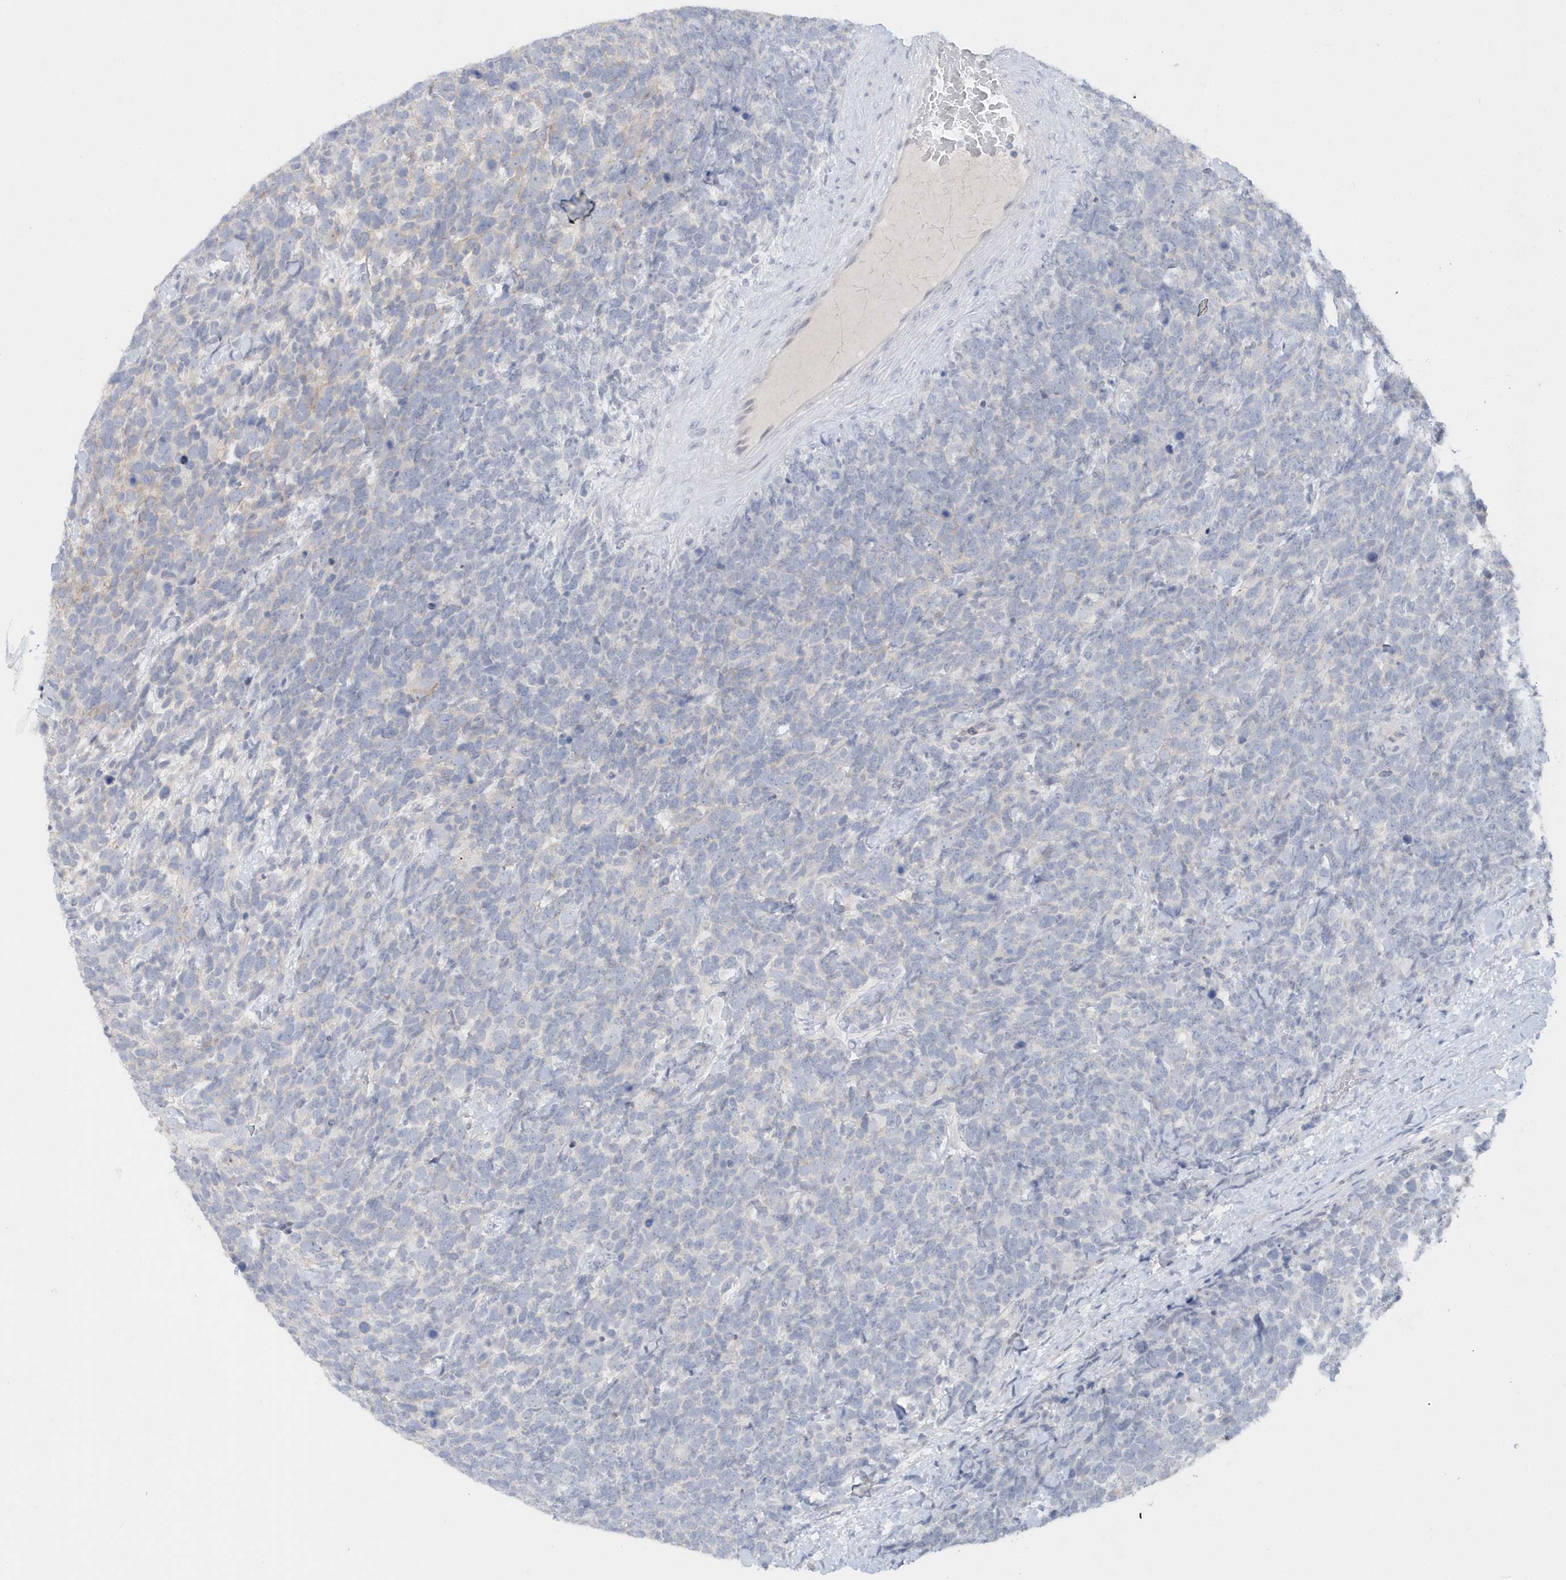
{"staining": {"intensity": "negative", "quantity": "none", "location": "none"}, "tissue": "urothelial cancer", "cell_type": "Tumor cells", "image_type": "cancer", "snomed": [{"axis": "morphology", "description": "Urothelial carcinoma, High grade"}, {"axis": "topography", "description": "Urinary bladder"}], "caption": "Immunohistochemistry (IHC) histopathology image of human high-grade urothelial carcinoma stained for a protein (brown), which demonstrates no positivity in tumor cells.", "gene": "RPE", "patient": {"sex": "female", "age": 82}}